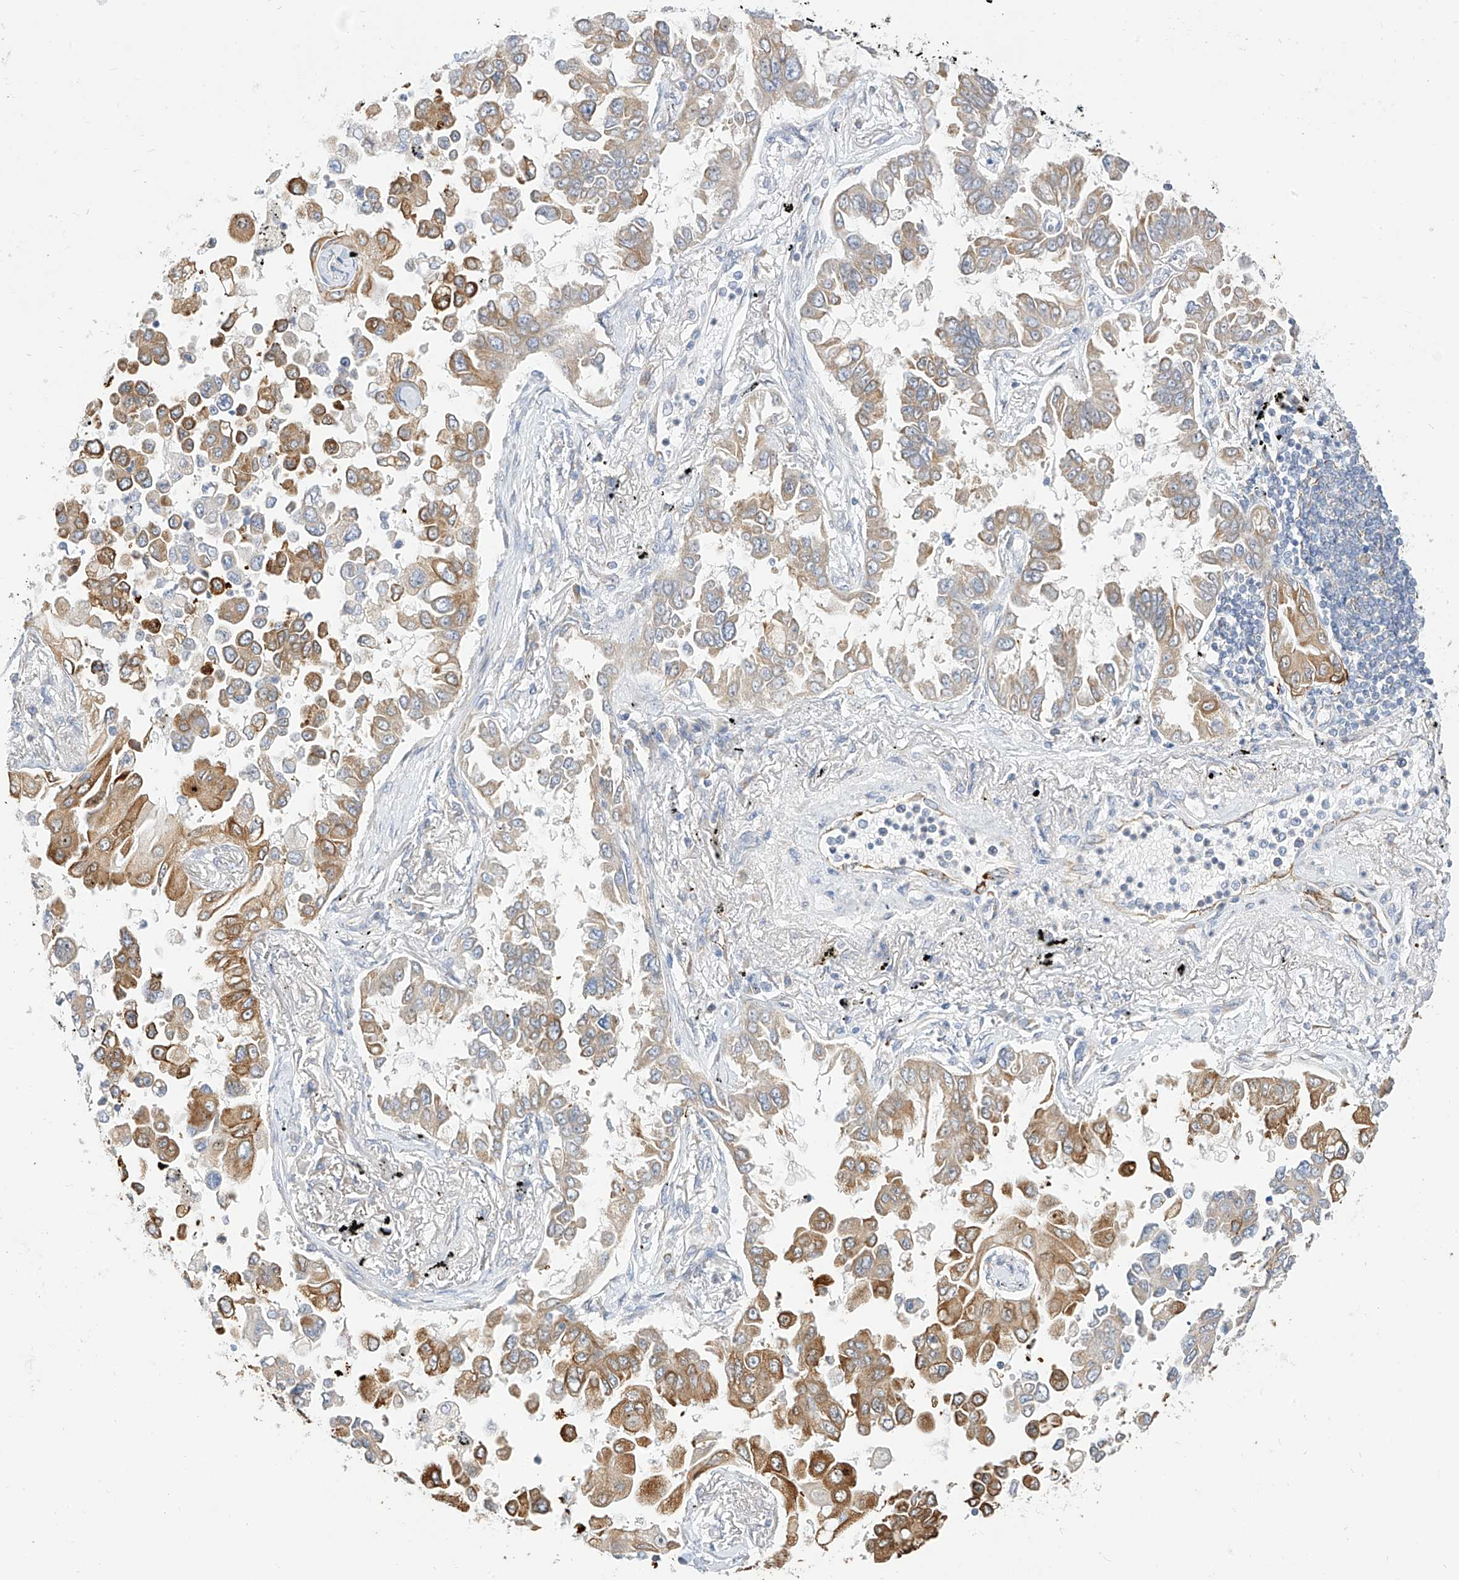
{"staining": {"intensity": "strong", "quantity": ">75%", "location": "cytoplasmic/membranous"}, "tissue": "lung cancer", "cell_type": "Tumor cells", "image_type": "cancer", "snomed": [{"axis": "morphology", "description": "Adenocarcinoma, NOS"}, {"axis": "topography", "description": "Lung"}], "caption": "This histopathology image displays IHC staining of human lung adenocarcinoma, with high strong cytoplasmic/membranous staining in approximately >75% of tumor cells.", "gene": "RASA2", "patient": {"sex": "female", "age": 67}}